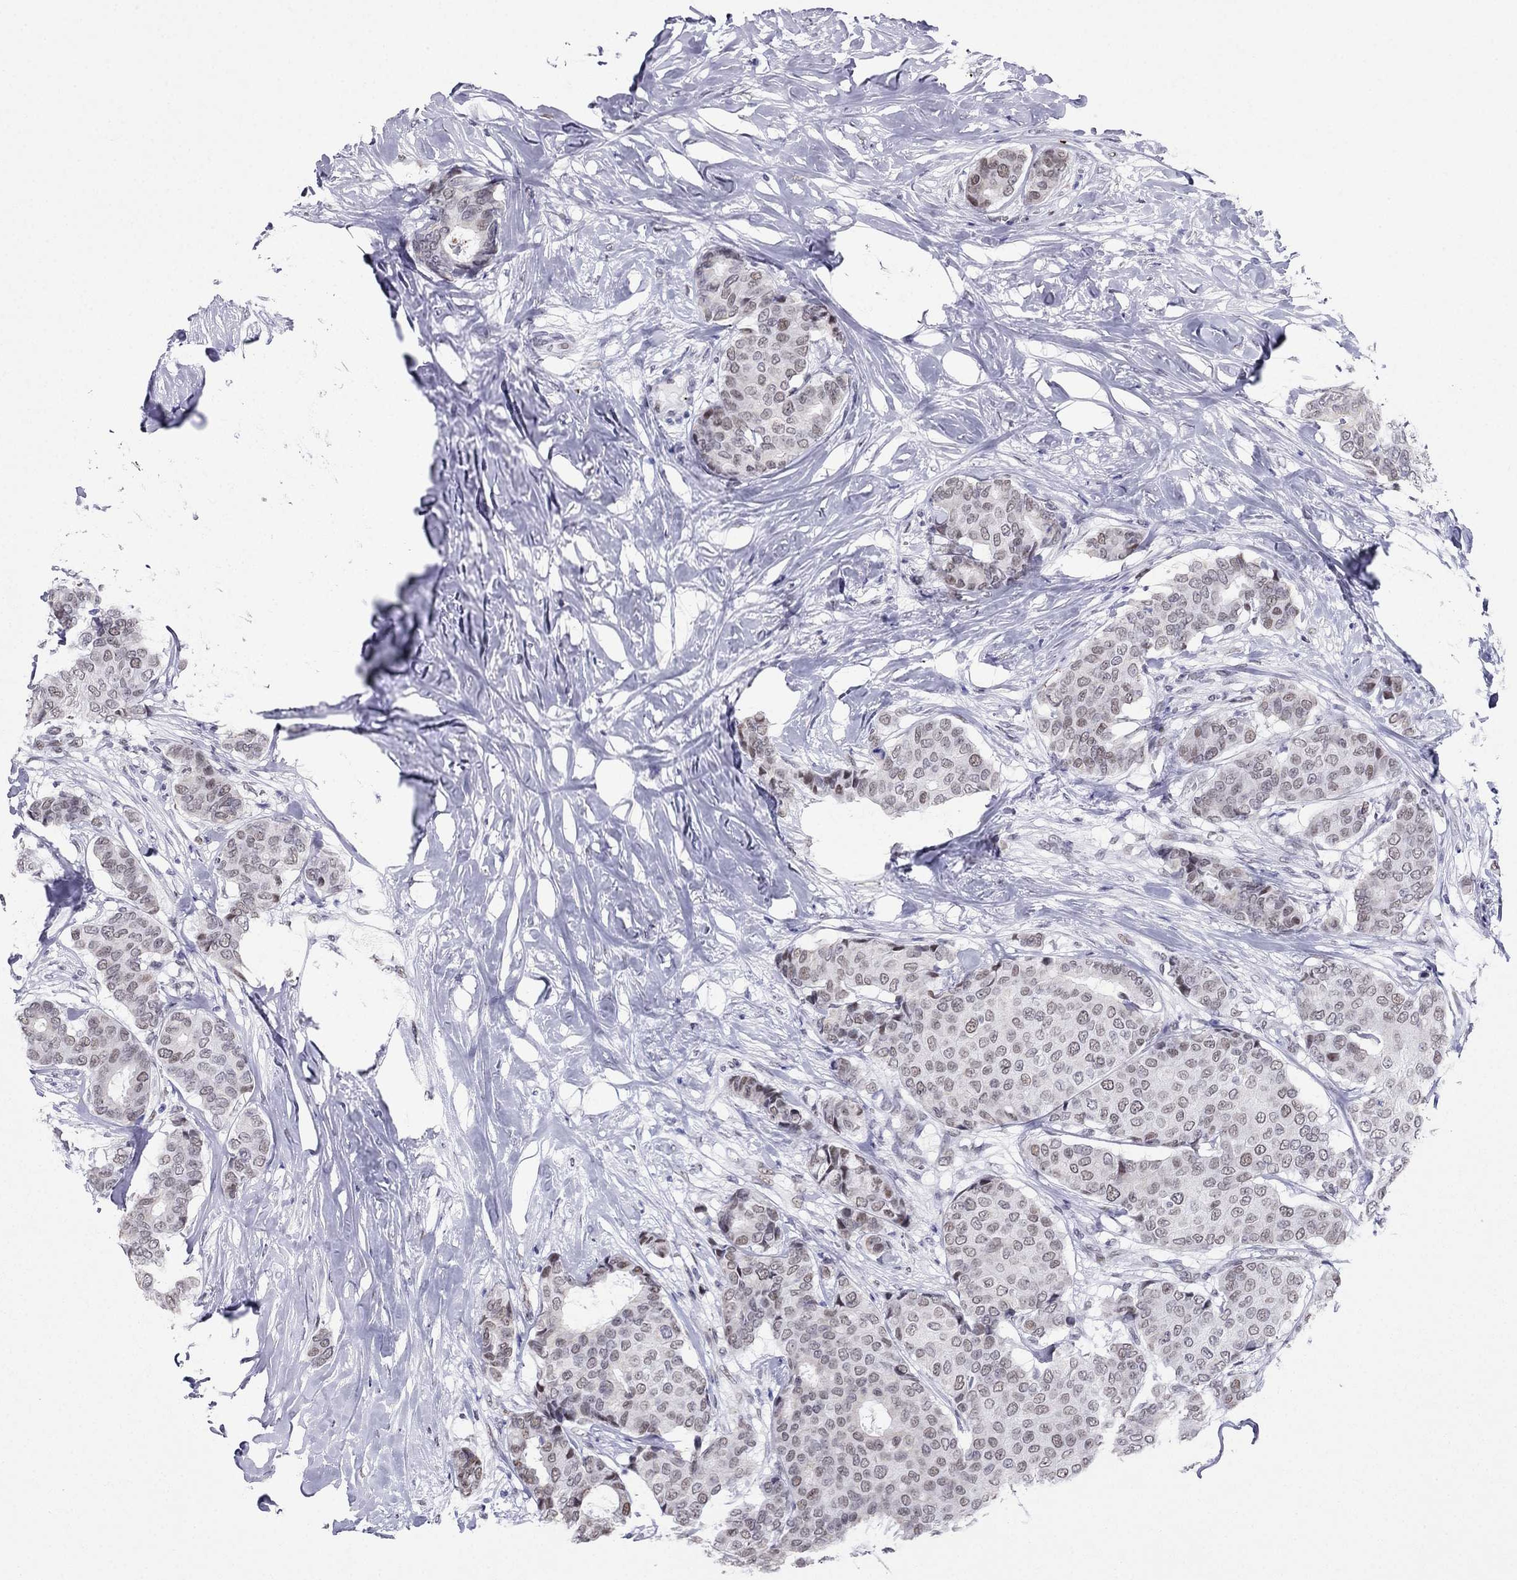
{"staining": {"intensity": "weak", "quantity": "<25%", "location": "nuclear"}, "tissue": "breast cancer", "cell_type": "Tumor cells", "image_type": "cancer", "snomed": [{"axis": "morphology", "description": "Duct carcinoma"}, {"axis": "topography", "description": "Breast"}], "caption": "High power microscopy image of an immunohistochemistry micrograph of breast cancer (invasive ductal carcinoma), revealing no significant staining in tumor cells.", "gene": "PPM1G", "patient": {"sex": "female", "age": 75}}